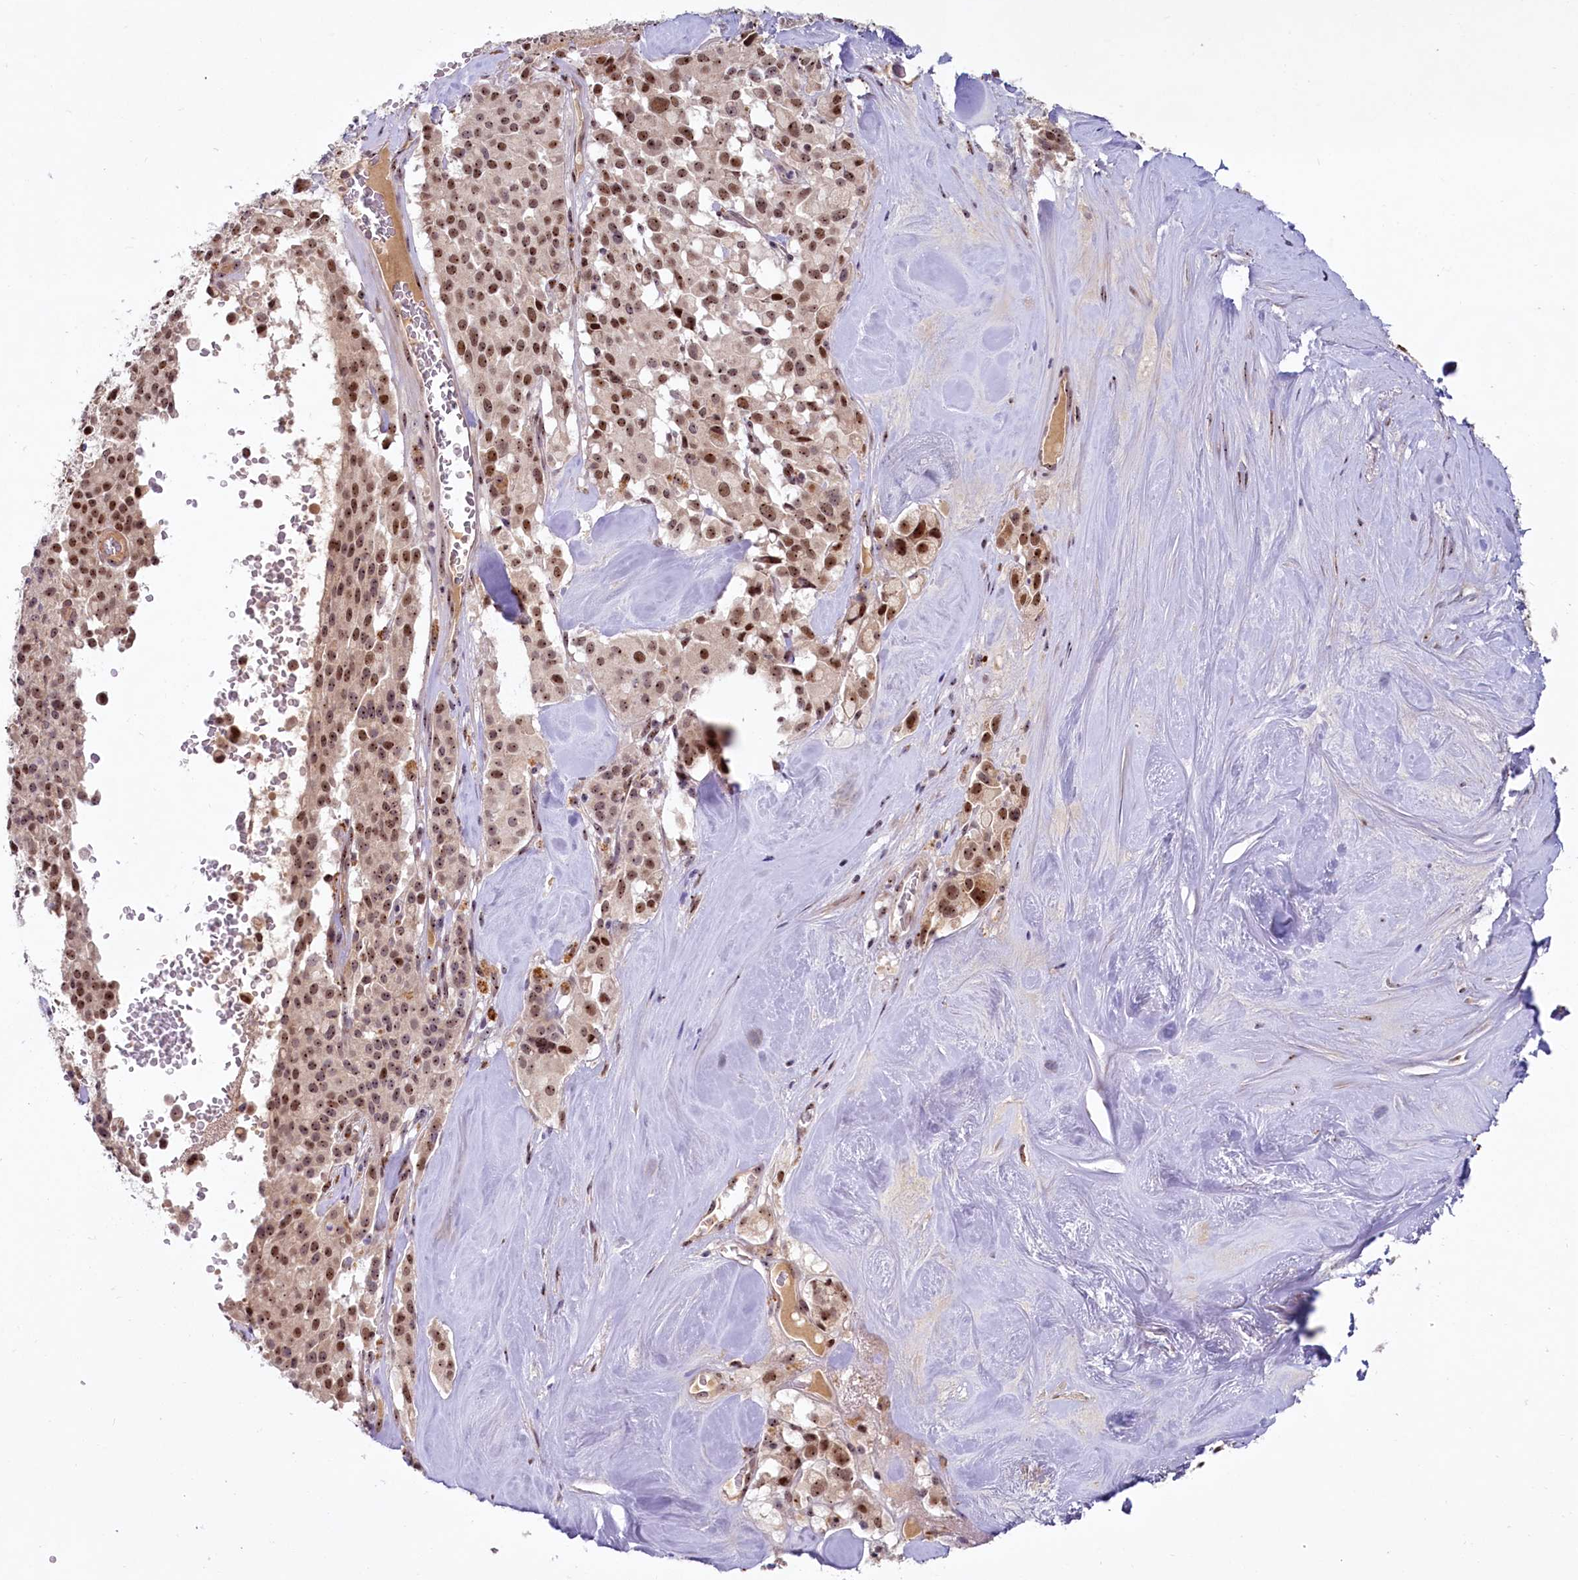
{"staining": {"intensity": "moderate", "quantity": ">75%", "location": "nuclear"}, "tissue": "pancreatic cancer", "cell_type": "Tumor cells", "image_type": "cancer", "snomed": [{"axis": "morphology", "description": "Adenocarcinoma, NOS"}, {"axis": "topography", "description": "Pancreas"}], "caption": "Tumor cells reveal medium levels of moderate nuclear expression in approximately >75% of cells in pancreatic adenocarcinoma. Immunohistochemistry stains the protein in brown and the nuclei are stained blue.", "gene": "TCOF1", "patient": {"sex": "male", "age": 65}}